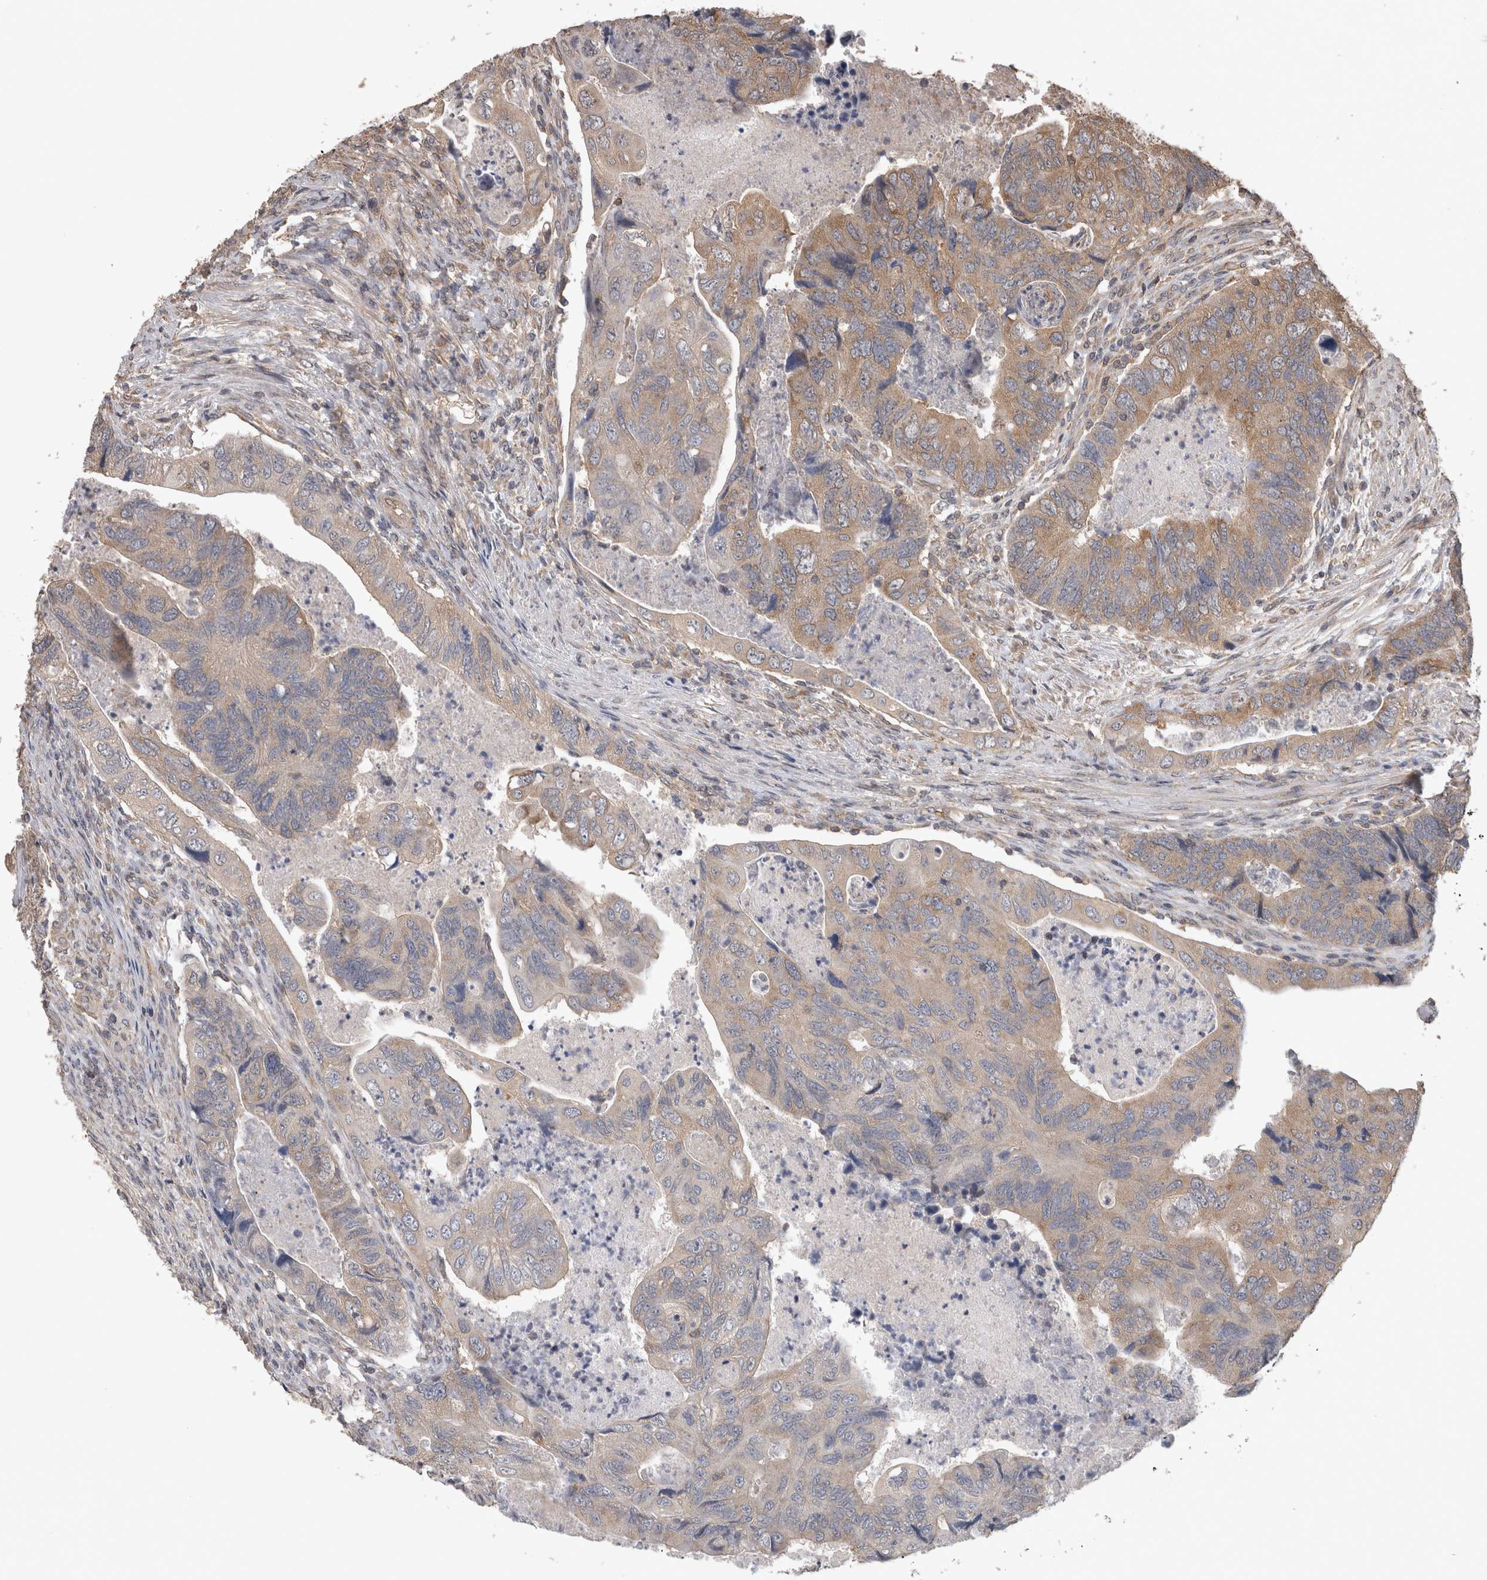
{"staining": {"intensity": "weak", "quantity": "25%-75%", "location": "cytoplasmic/membranous"}, "tissue": "colorectal cancer", "cell_type": "Tumor cells", "image_type": "cancer", "snomed": [{"axis": "morphology", "description": "Adenocarcinoma, NOS"}, {"axis": "topography", "description": "Rectum"}], "caption": "The image reveals immunohistochemical staining of colorectal adenocarcinoma. There is weak cytoplasmic/membranous expression is identified in approximately 25%-75% of tumor cells.", "gene": "ATXN2", "patient": {"sex": "male", "age": 63}}